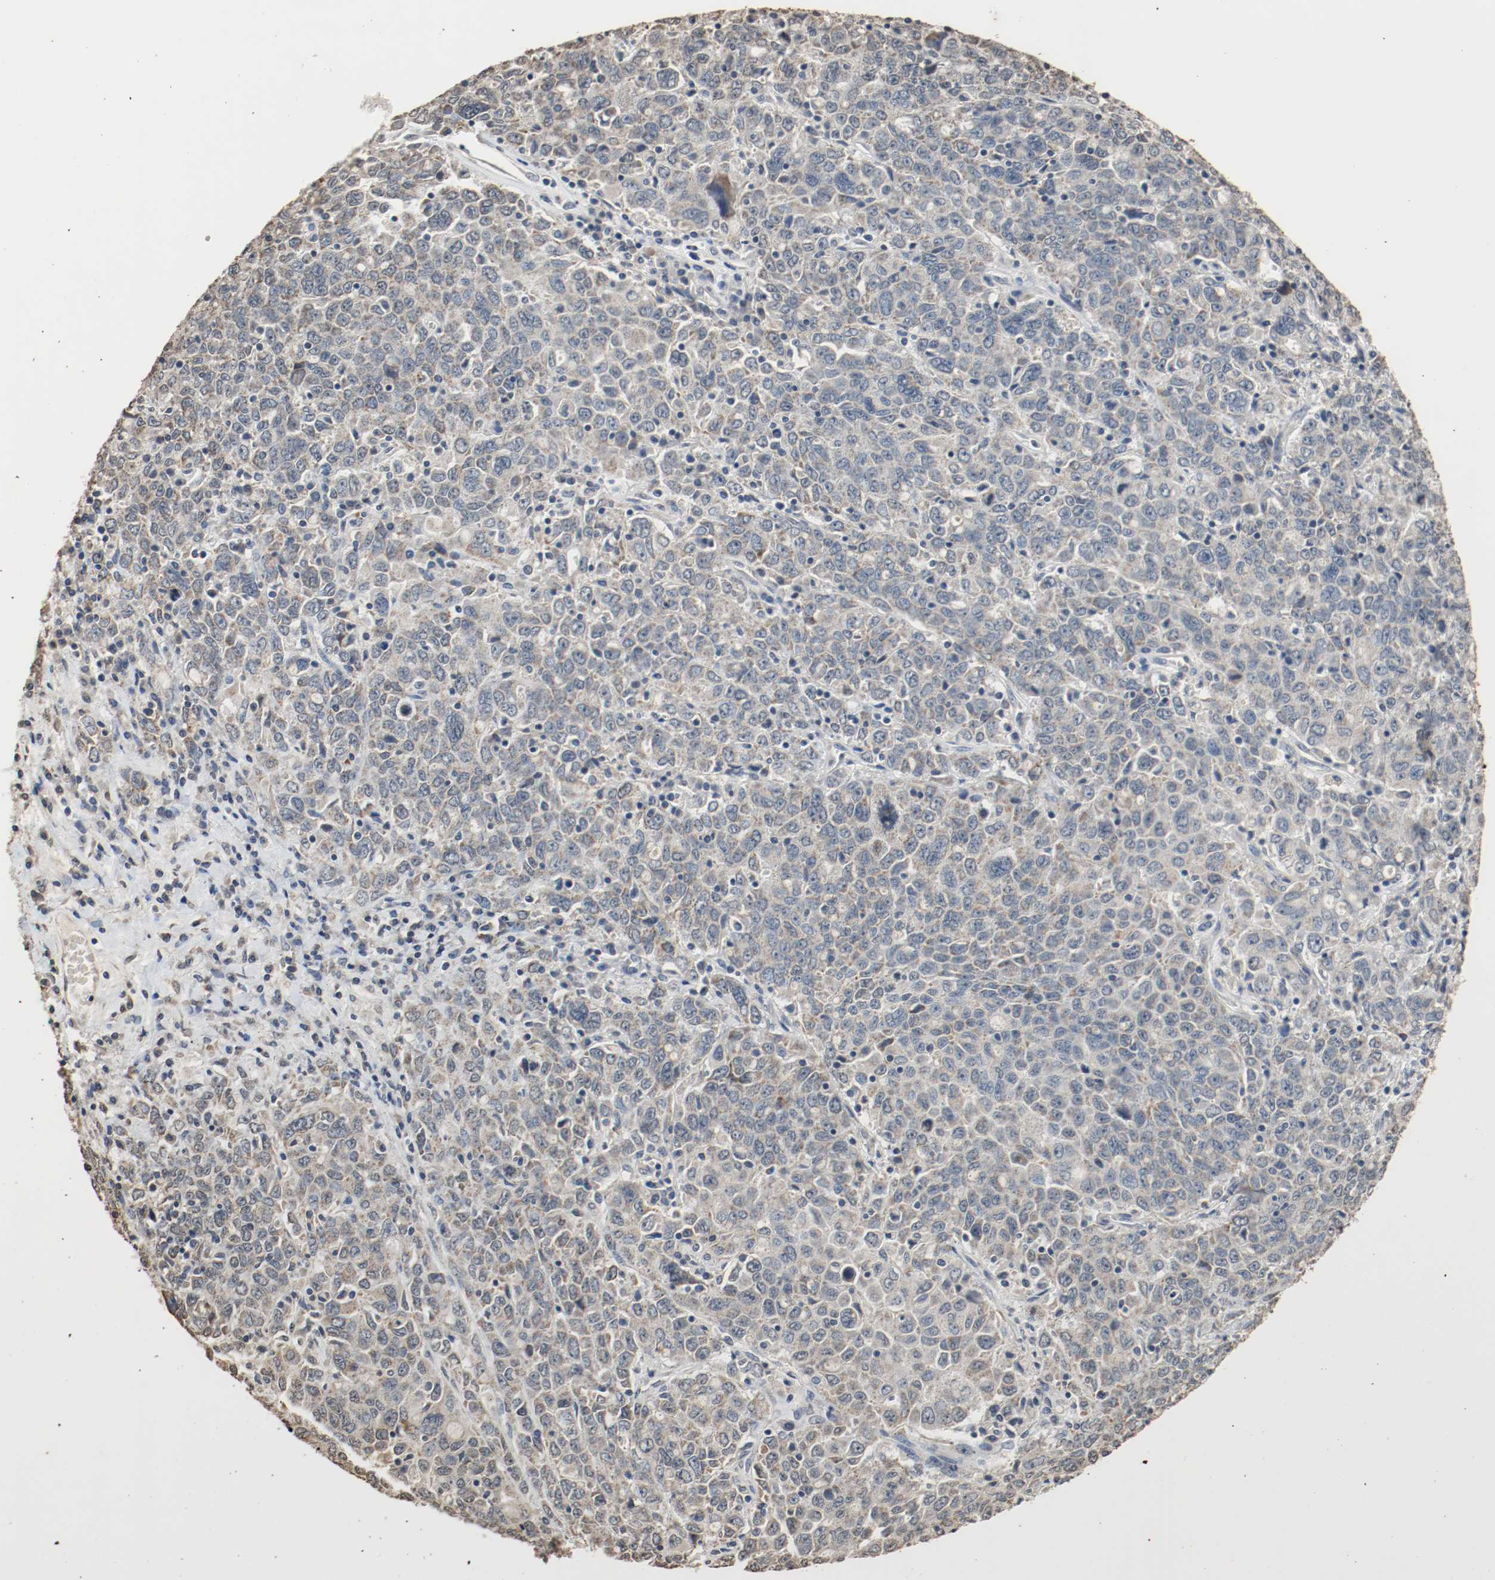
{"staining": {"intensity": "weak", "quantity": "<25%", "location": "cytoplasmic/membranous"}, "tissue": "ovarian cancer", "cell_type": "Tumor cells", "image_type": "cancer", "snomed": [{"axis": "morphology", "description": "Carcinoma, endometroid"}, {"axis": "topography", "description": "Ovary"}], "caption": "IHC histopathology image of neoplastic tissue: human ovarian cancer stained with DAB displays no significant protein staining in tumor cells. (IHC, brightfield microscopy, high magnification).", "gene": "RTN4", "patient": {"sex": "female", "age": 62}}